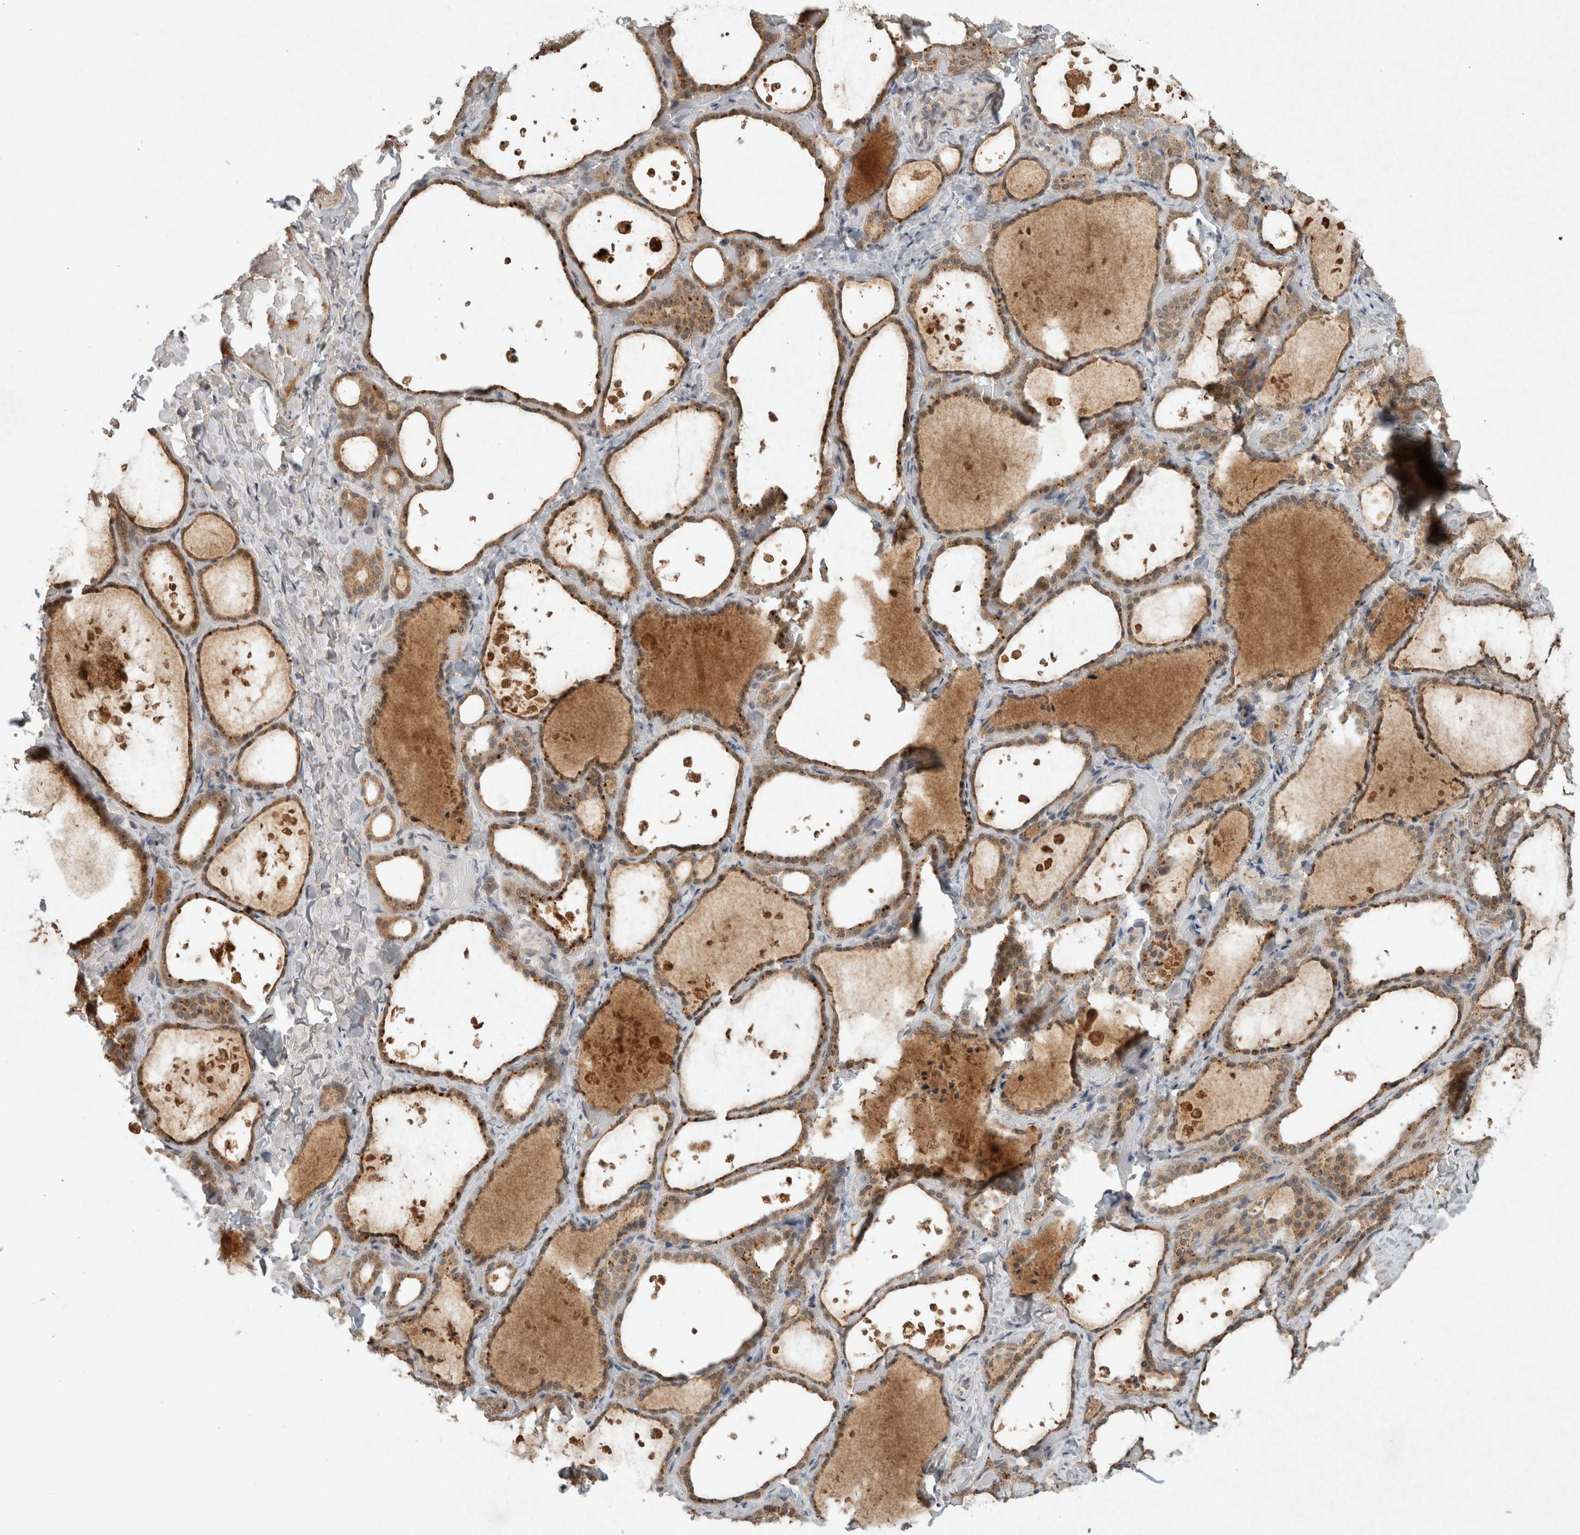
{"staining": {"intensity": "moderate", "quantity": ">75%", "location": "cytoplasmic/membranous"}, "tissue": "thyroid gland", "cell_type": "Glandular cells", "image_type": "normal", "snomed": [{"axis": "morphology", "description": "Normal tissue, NOS"}, {"axis": "topography", "description": "Thyroid gland"}], "caption": "A histopathology image showing moderate cytoplasmic/membranous expression in about >75% of glandular cells in unremarkable thyroid gland, as visualized by brown immunohistochemical staining.", "gene": "LOXL2", "patient": {"sex": "female", "age": 44}}